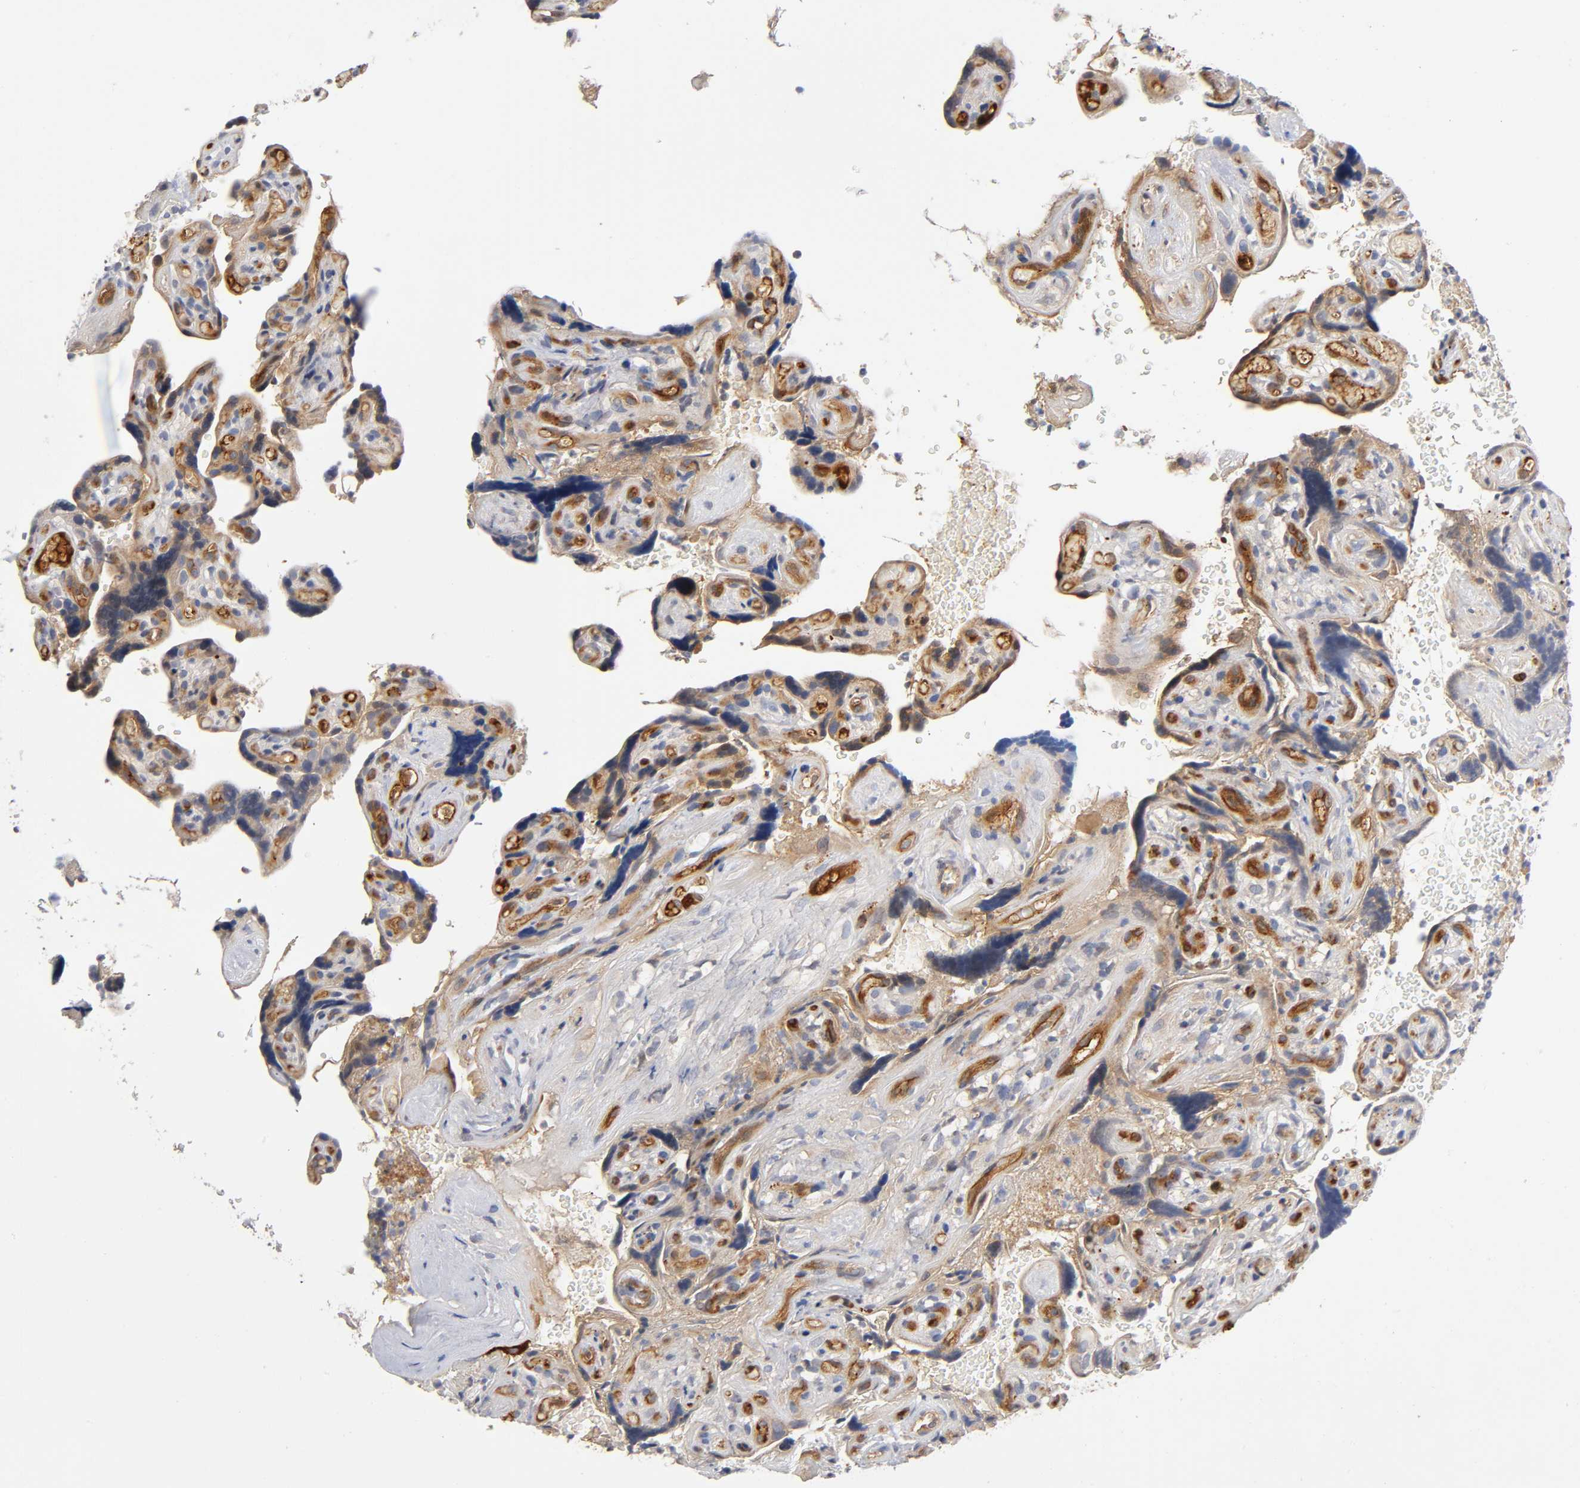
{"staining": {"intensity": "weak", "quantity": ">75%", "location": "cytoplasmic/membranous"}, "tissue": "placenta", "cell_type": "Decidual cells", "image_type": "normal", "snomed": [{"axis": "morphology", "description": "Normal tissue, NOS"}, {"axis": "topography", "description": "Placenta"}], "caption": "A histopathology image of human placenta stained for a protein exhibits weak cytoplasmic/membranous brown staining in decidual cells. The staining is performed using DAB brown chromogen to label protein expression. The nuclei are counter-stained blue using hematoxylin.", "gene": "NOVA1", "patient": {"sex": "female", "age": 30}}